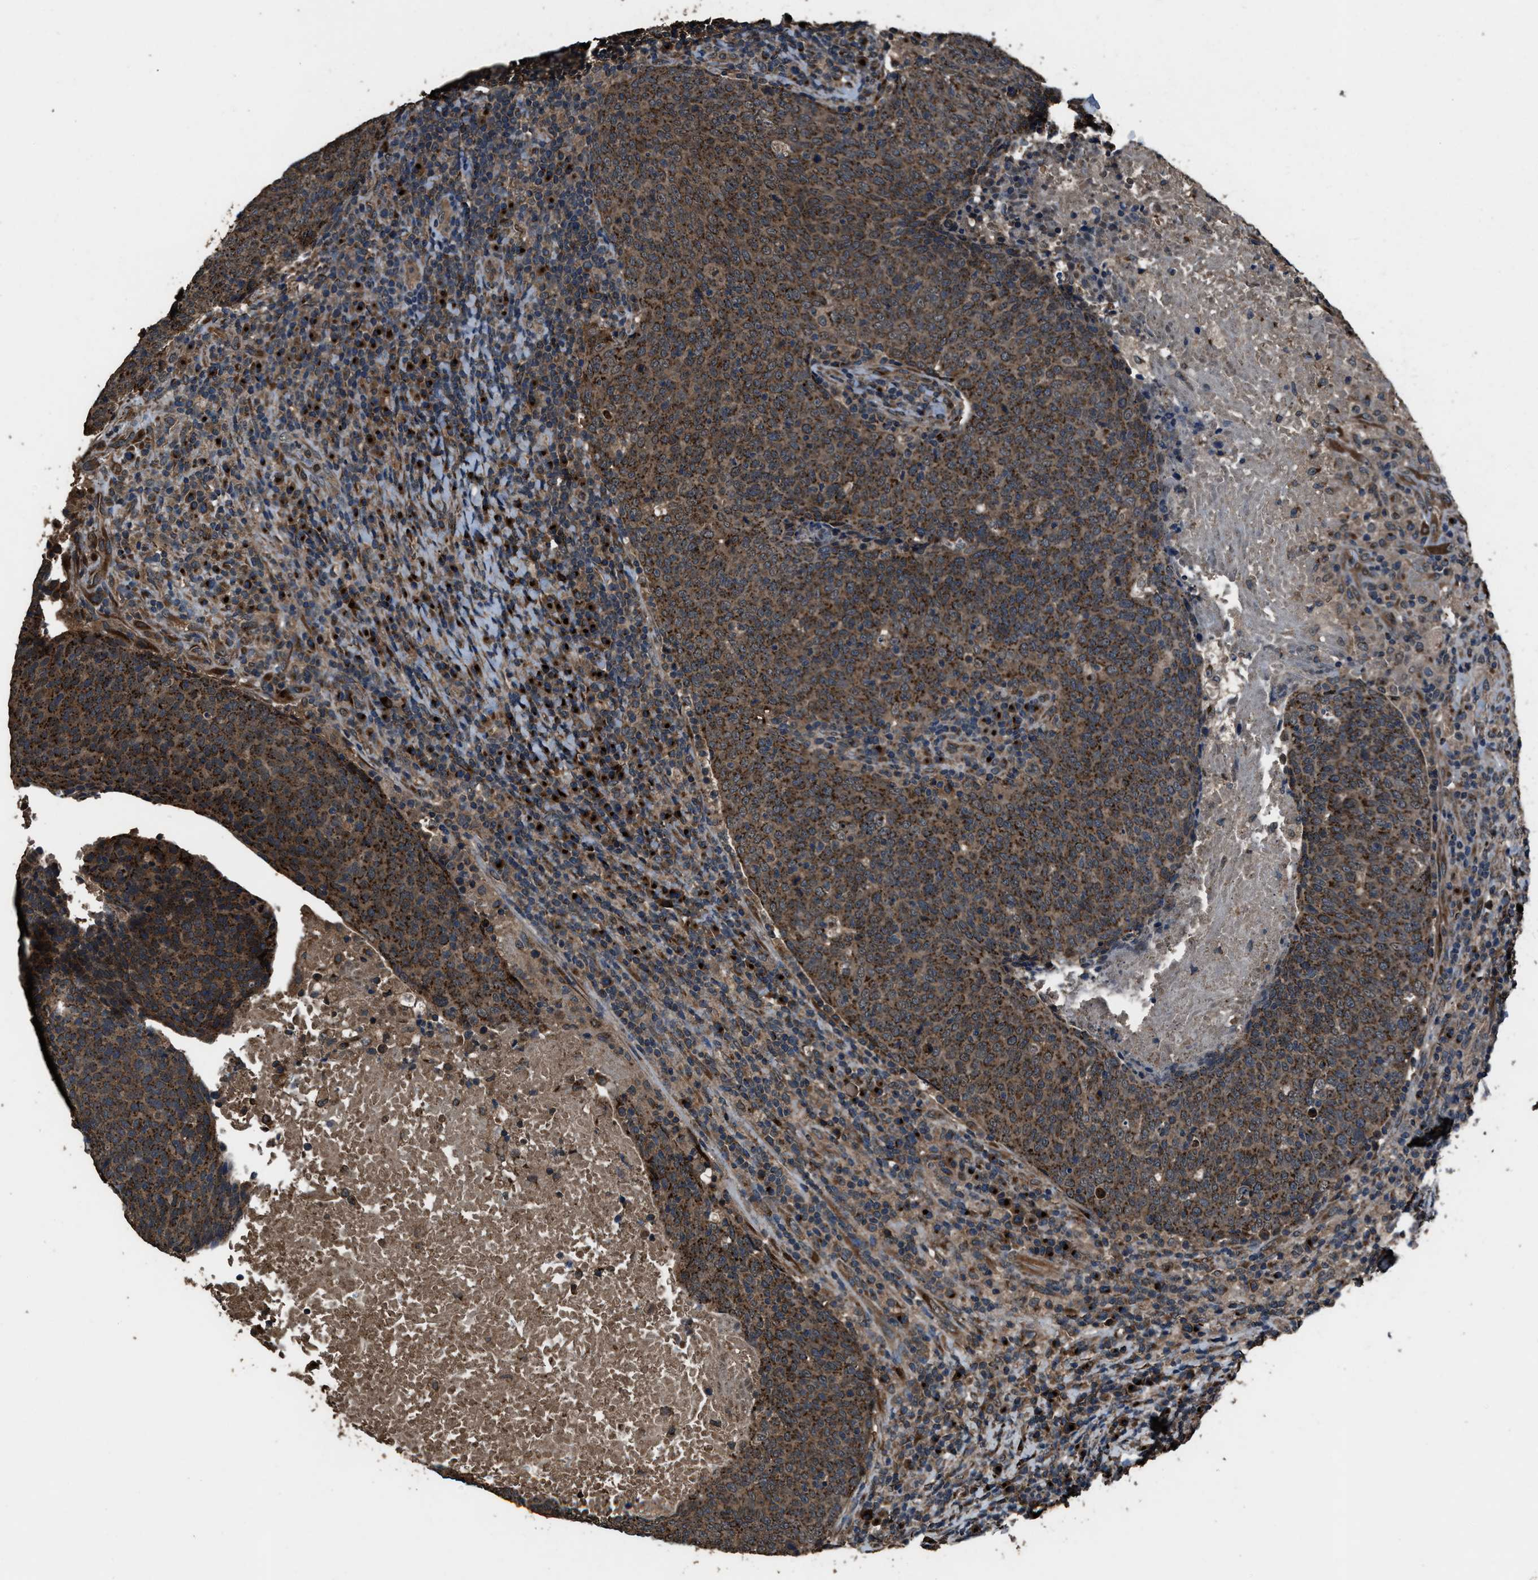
{"staining": {"intensity": "moderate", "quantity": ">75%", "location": "cytoplasmic/membranous"}, "tissue": "head and neck cancer", "cell_type": "Tumor cells", "image_type": "cancer", "snomed": [{"axis": "morphology", "description": "Squamous cell carcinoma, NOS"}, {"axis": "morphology", "description": "Squamous cell carcinoma, metastatic, NOS"}, {"axis": "topography", "description": "Lymph node"}, {"axis": "topography", "description": "Head-Neck"}], "caption": "IHC of metastatic squamous cell carcinoma (head and neck) shows medium levels of moderate cytoplasmic/membranous positivity in approximately >75% of tumor cells. The protein of interest is shown in brown color, while the nuclei are stained blue.", "gene": "SLC38A10", "patient": {"sex": "male", "age": 62}}